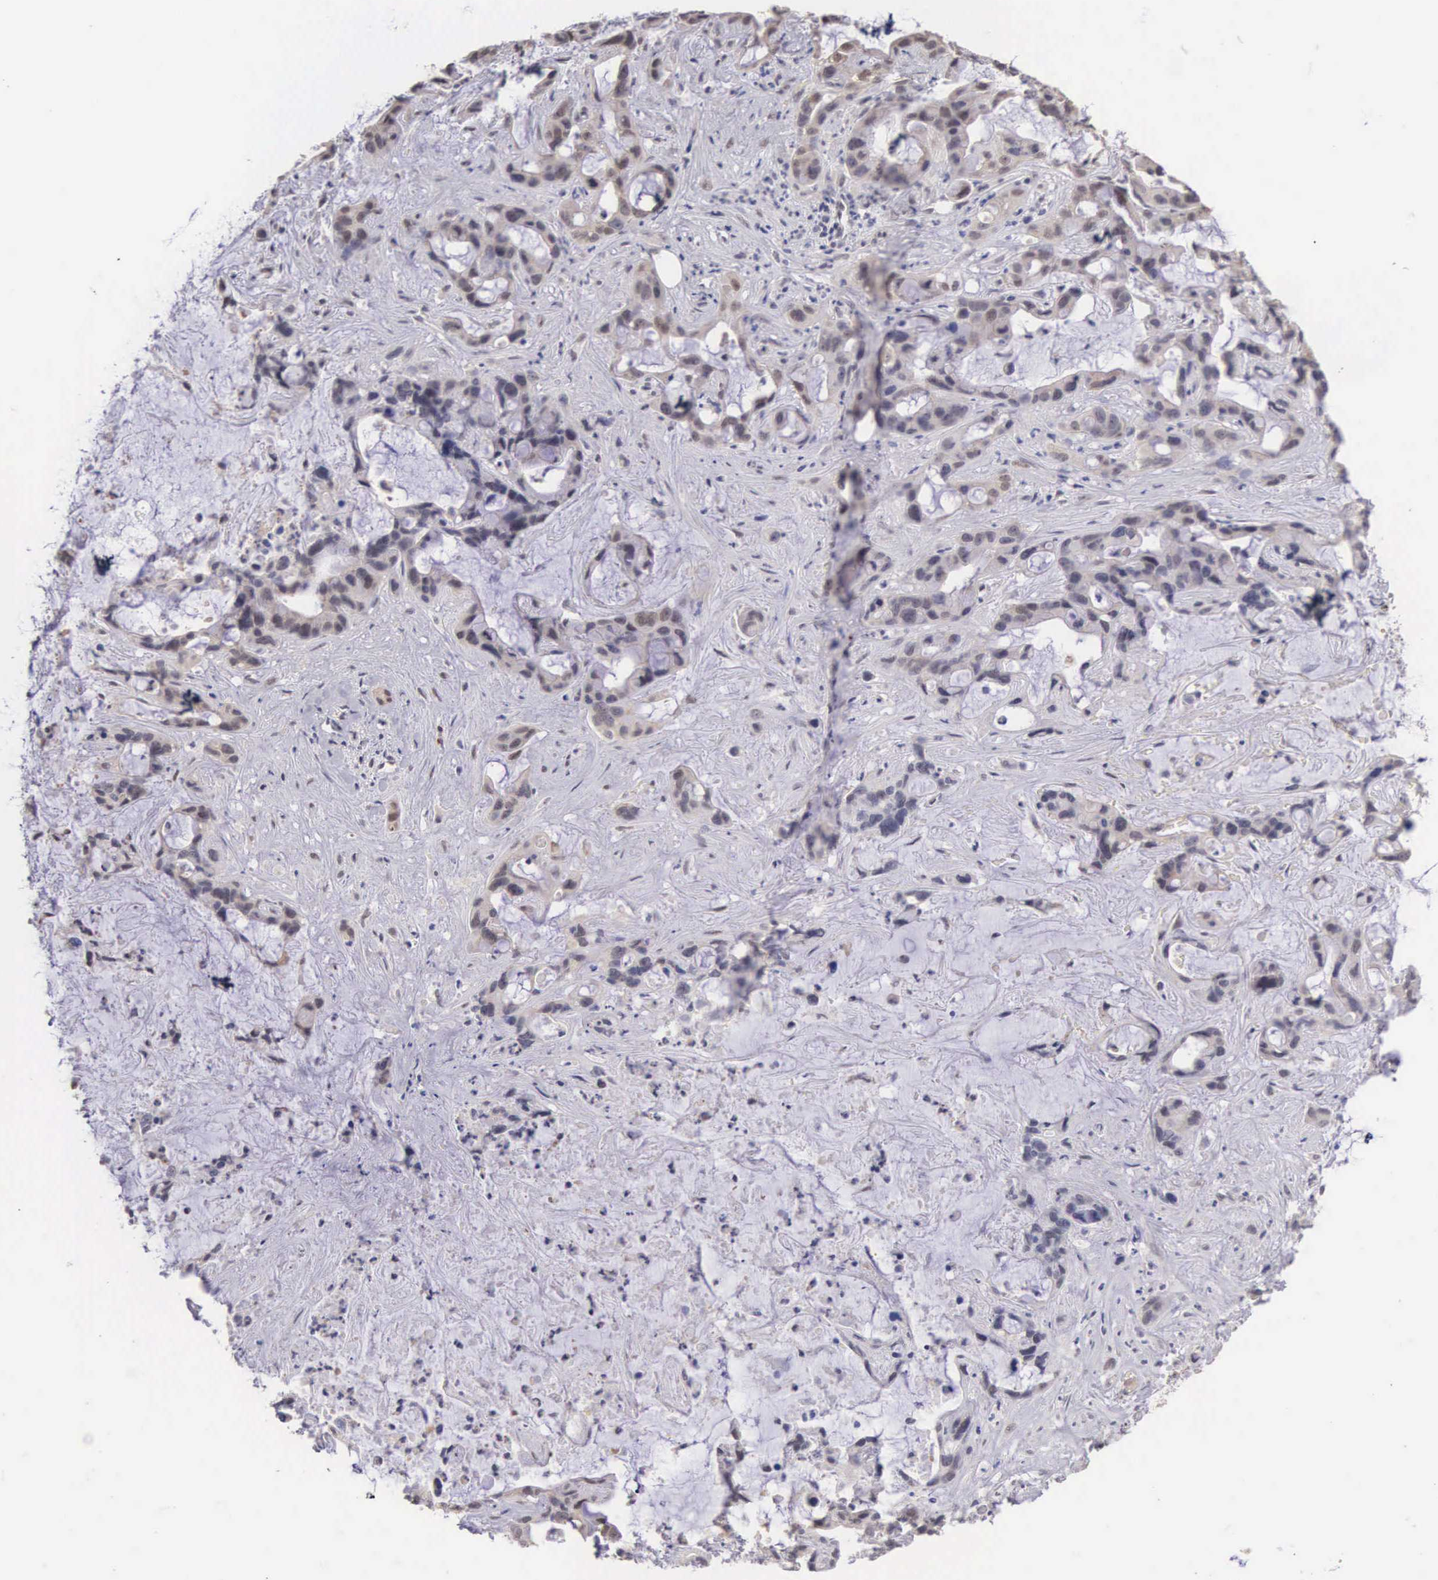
{"staining": {"intensity": "weak", "quantity": "25%-75%", "location": "cytoplasmic/membranous"}, "tissue": "liver cancer", "cell_type": "Tumor cells", "image_type": "cancer", "snomed": [{"axis": "morphology", "description": "Cholangiocarcinoma"}, {"axis": "topography", "description": "Liver"}], "caption": "Weak cytoplasmic/membranous positivity is present in approximately 25%-75% of tumor cells in liver cancer (cholangiocarcinoma). (DAB (3,3'-diaminobenzidine) = brown stain, brightfield microscopy at high magnification).", "gene": "HMGXB4", "patient": {"sex": "female", "age": 65}}